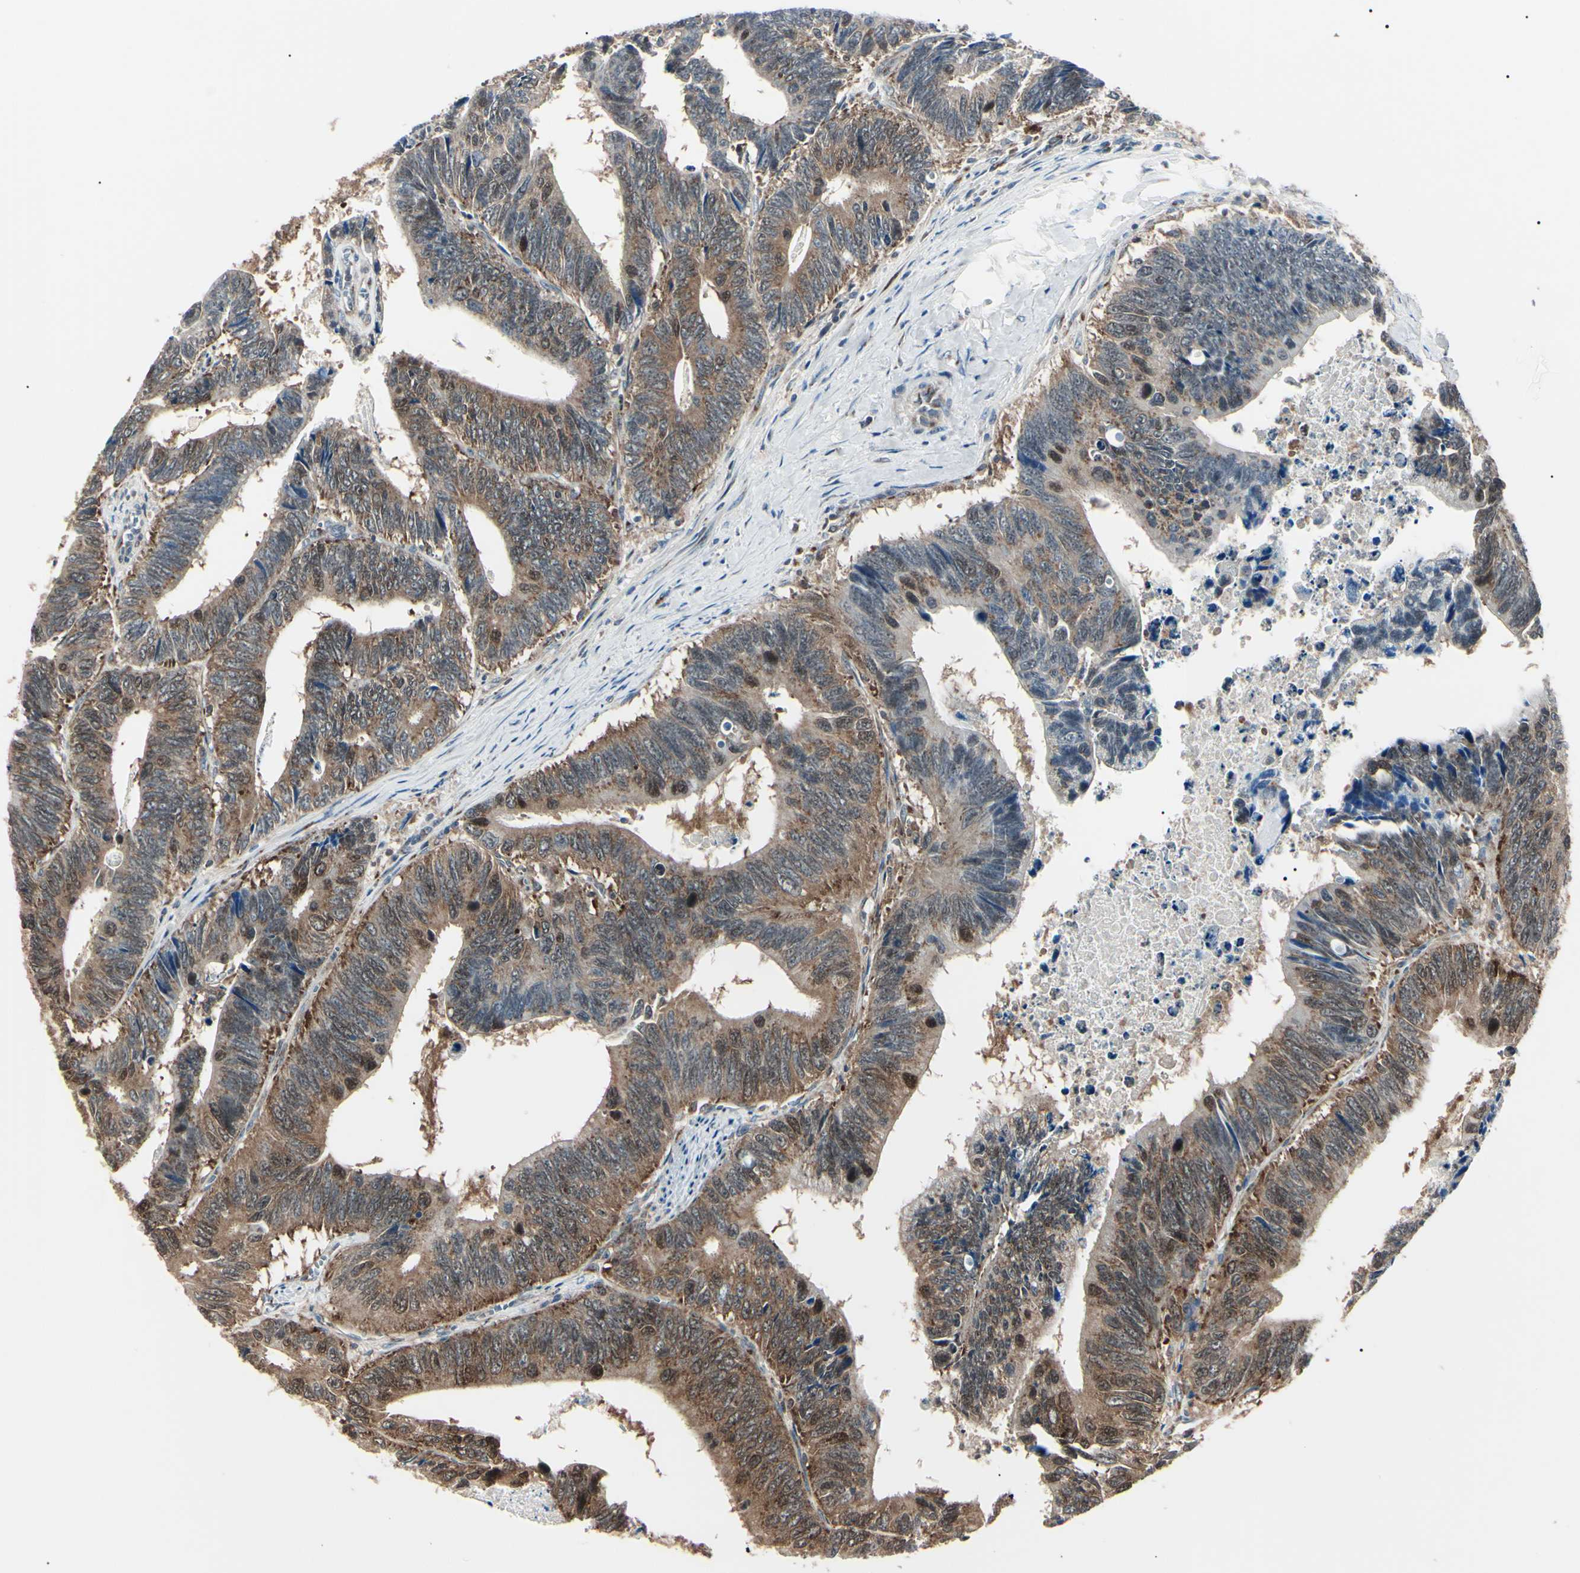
{"staining": {"intensity": "strong", "quantity": ">75%", "location": "cytoplasmic/membranous,nuclear"}, "tissue": "colorectal cancer", "cell_type": "Tumor cells", "image_type": "cancer", "snomed": [{"axis": "morphology", "description": "Adenocarcinoma, NOS"}, {"axis": "topography", "description": "Colon"}], "caption": "Colorectal adenocarcinoma stained with a protein marker exhibits strong staining in tumor cells.", "gene": "MAPRE1", "patient": {"sex": "male", "age": 72}}